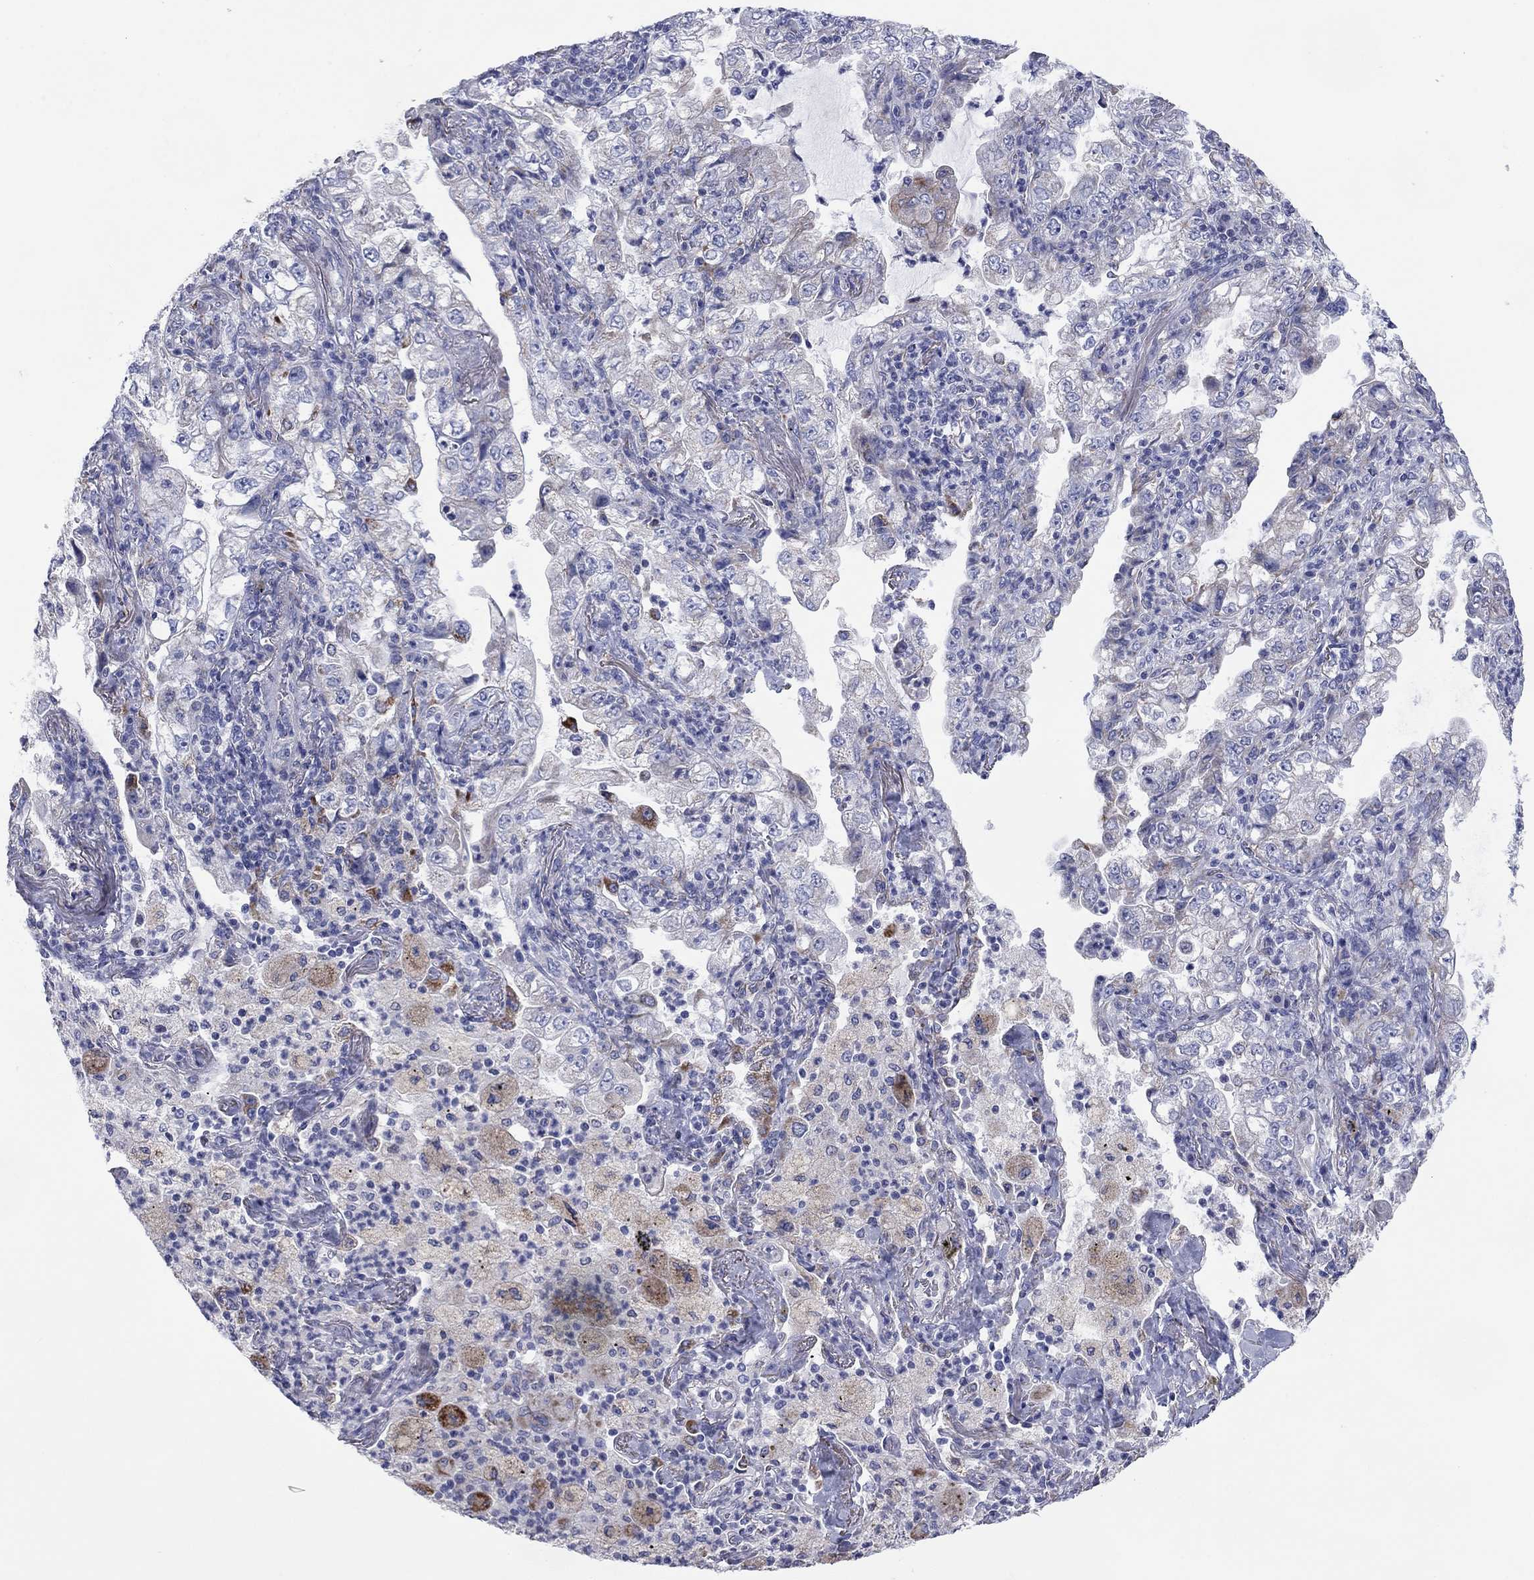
{"staining": {"intensity": "strong", "quantity": "<25%", "location": "cytoplasmic/membranous"}, "tissue": "lung cancer", "cell_type": "Tumor cells", "image_type": "cancer", "snomed": [{"axis": "morphology", "description": "Adenocarcinoma, NOS"}, {"axis": "topography", "description": "Lung"}], "caption": "Lung cancer (adenocarcinoma) stained for a protein (brown) reveals strong cytoplasmic/membranous positive expression in about <25% of tumor cells.", "gene": "MGST3", "patient": {"sex": "female", "age": 73}}